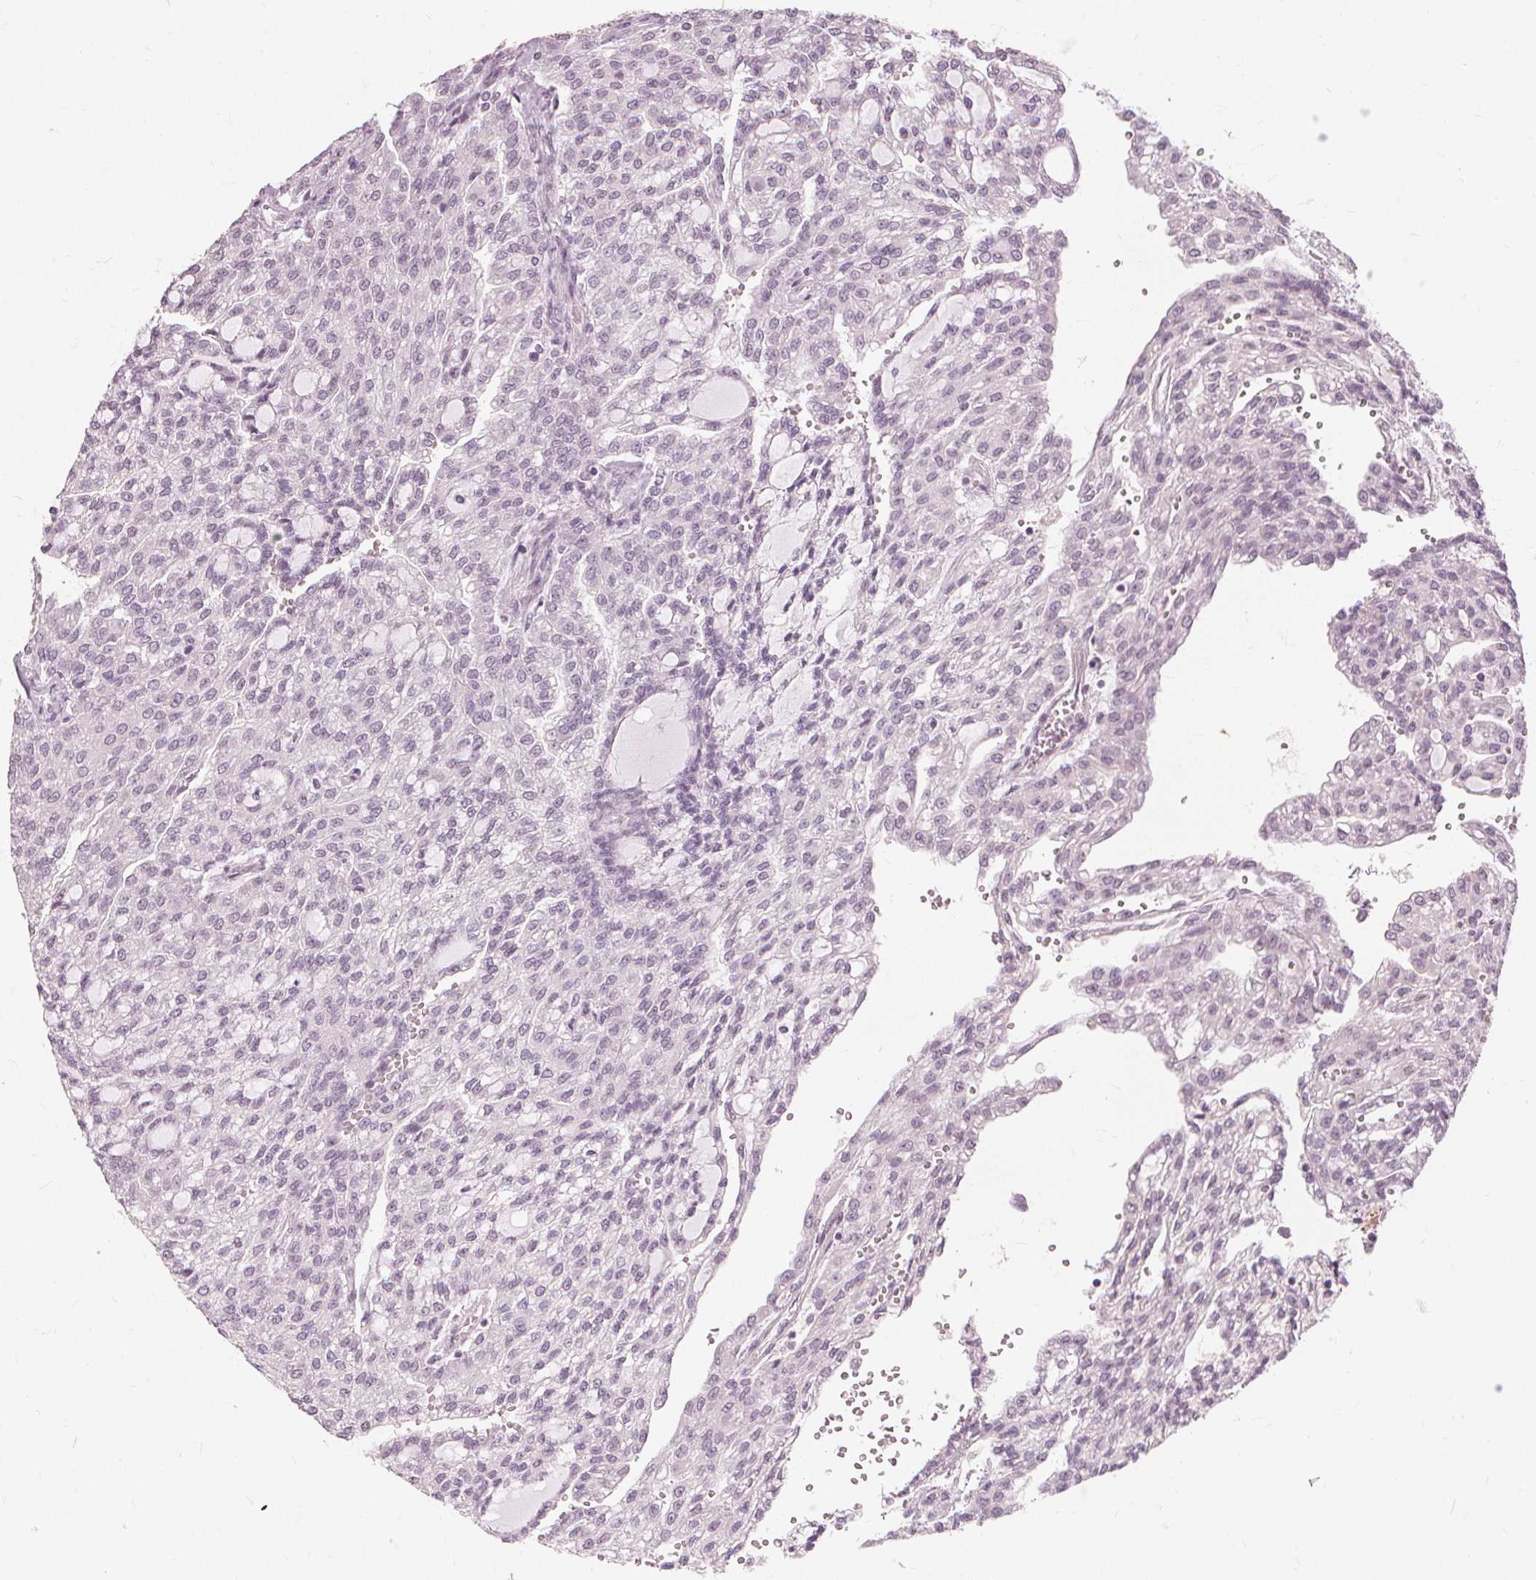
{"staining": {"intensity": "negative", "quantity": "none", "location": "none"}, "tissue": "renal cancer", "cell_type": "Tumor cells", "image_type": "cancer", "snomed": [{"axis": "morphology", "description": "Adenocarcinoma, NOS"}, {"axis": "topography", "description": "Kidney"}], "caption": "Photomicrograph shows no protein expression in tumor cells of renal cancer (adenocarcinoma) tissue.", "gene": "SFTPD", "patient": {"sex": "male", "age": 63}}